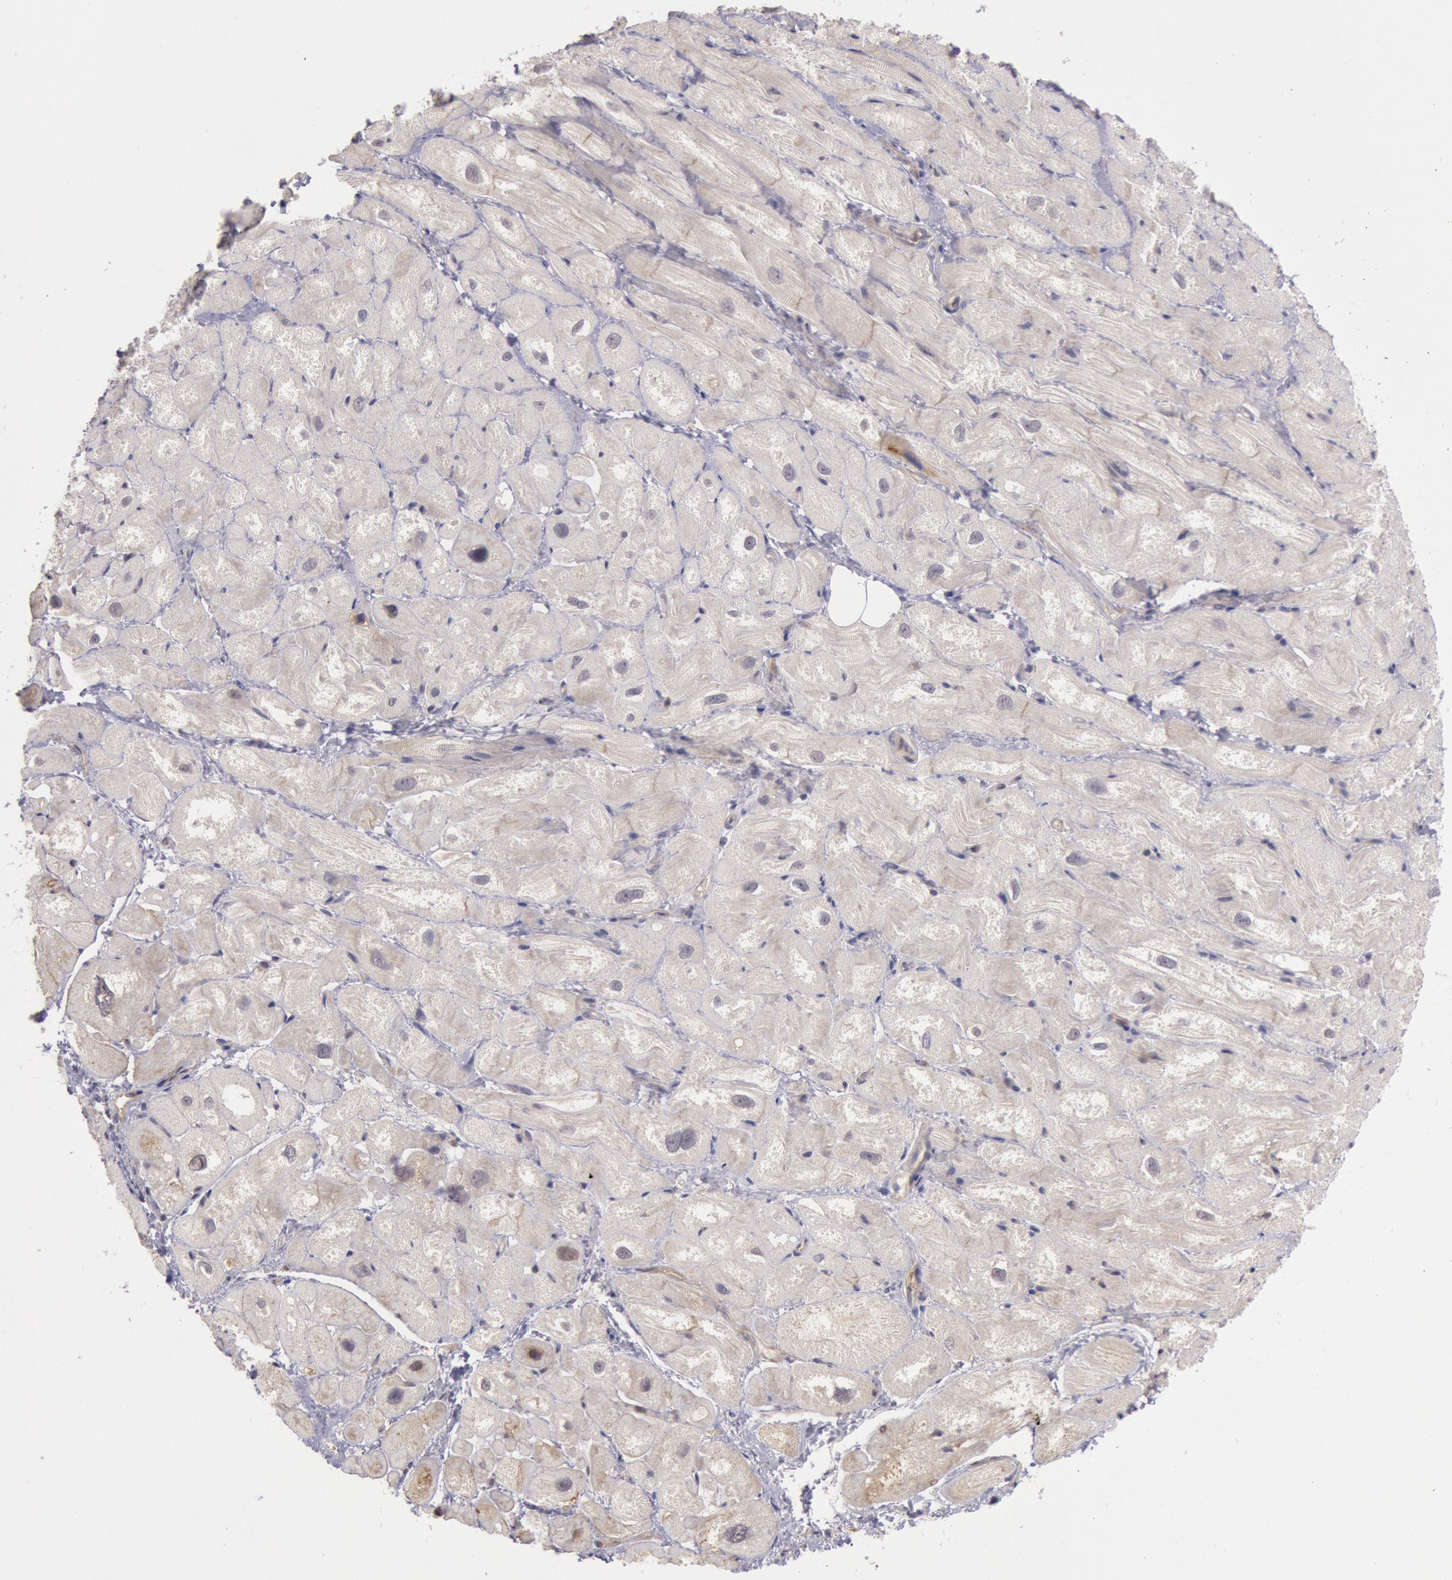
{"staining": {"intensity": "weak", "quantity": "25%-75%", "location": "cytoplasmic/membranous"}, "tissue": "heart muscle", "cell_type": "Cardiomyocytes", "image_type": "normal", "snomed": [{"axis": "morphology", "description": "Normal tissue, NOS"}, {"axis": "topography", "description": "Heart"}], "caption": "High-magnification brightfield microscopy of normal heart muscle stained with DAB (3,3'-diaminobenzidine) (brown) and counterstained with hematoxylin (blue). cardiomyocytes exhibit weak cytoplasmic/membranous positivity is appreciated in about25%-75% of cells.", "gene": "TRIB2", "patient": {"sex": "male", "age": 49}}